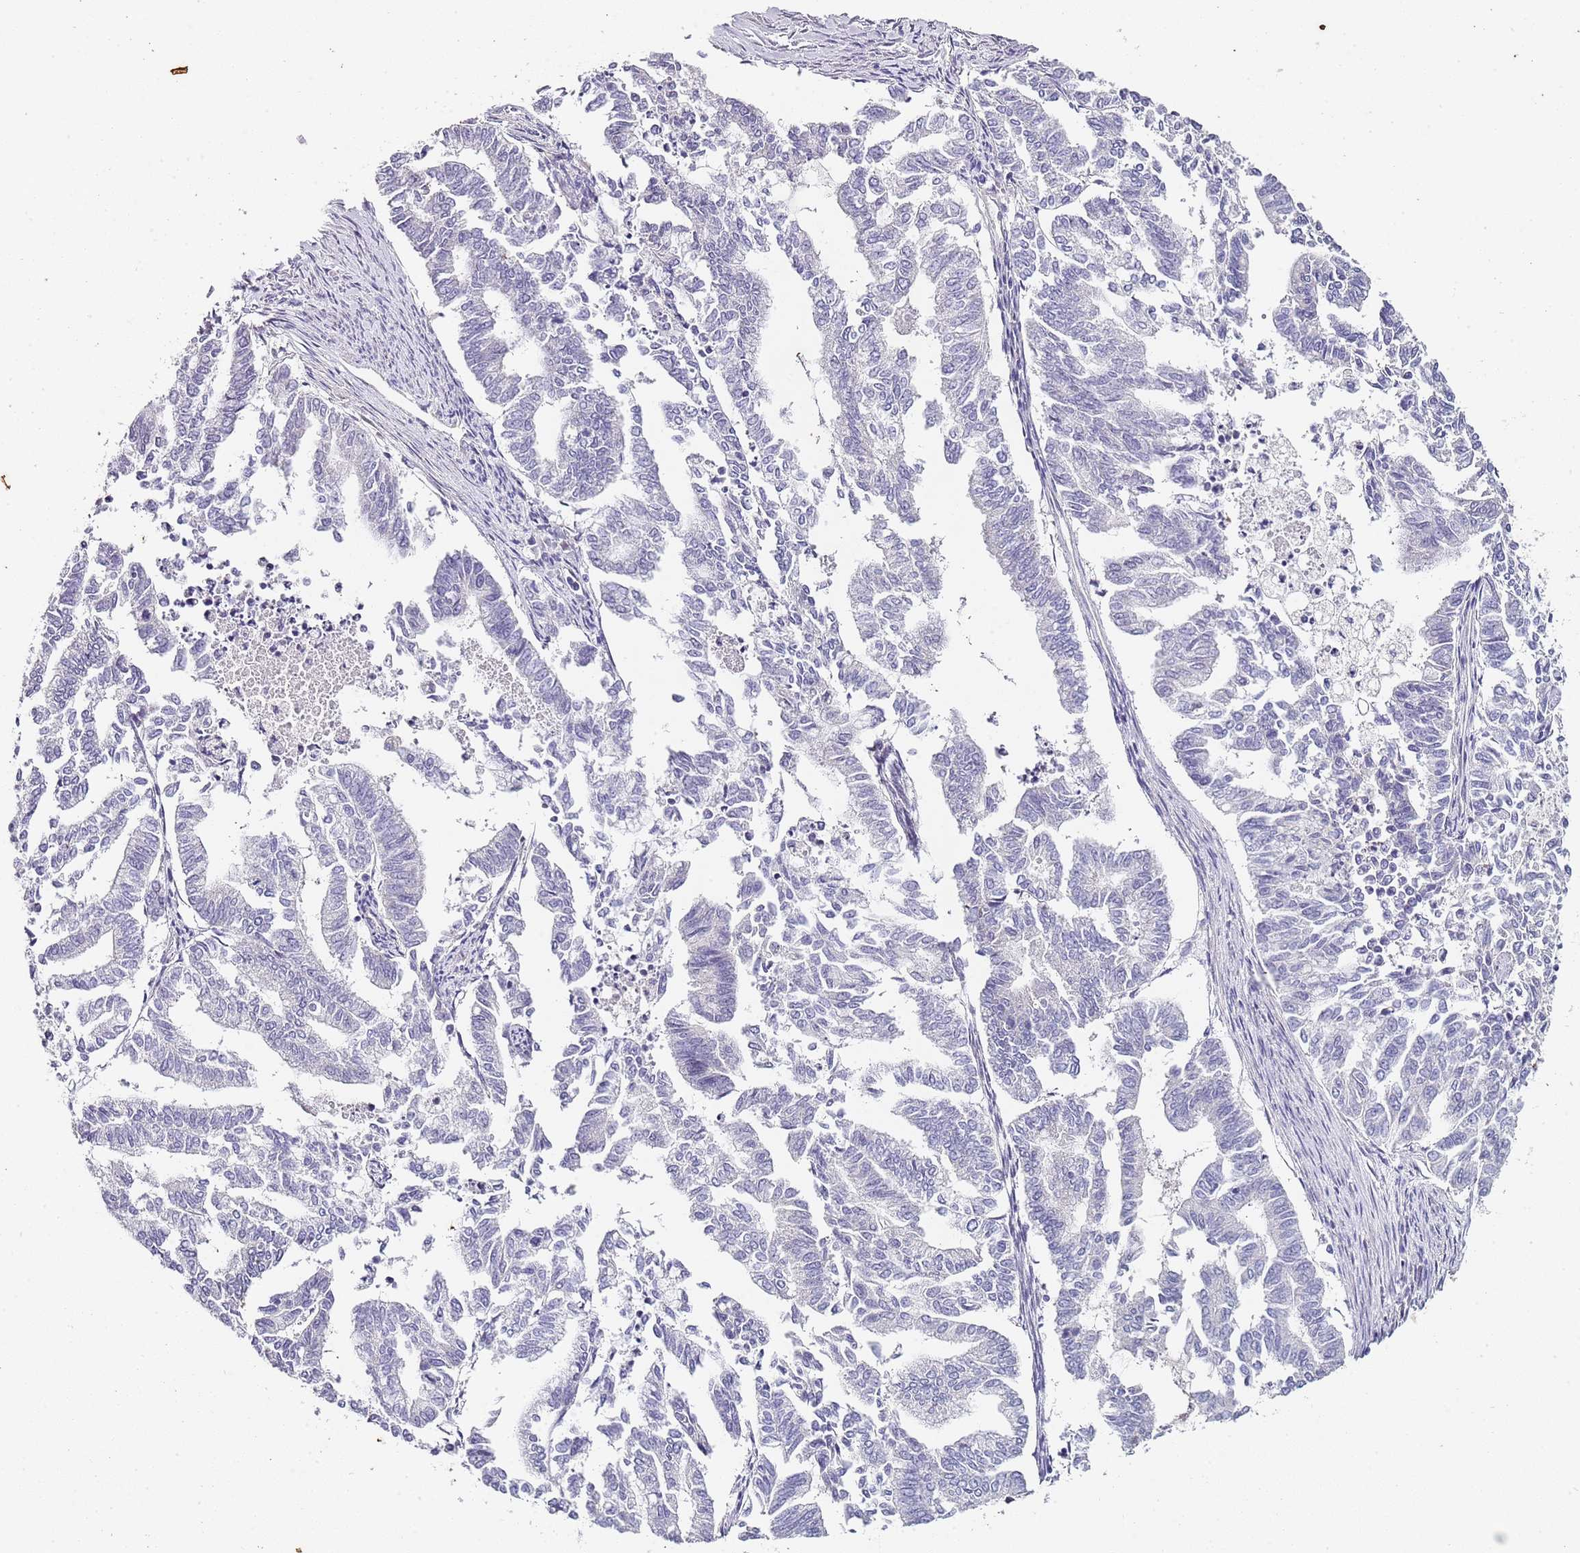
{"staining": {"intensity": "negative", "quantity": "none", "location": "none"}, "tissue": "endometrial cancer", "cell_type": "Tumor cells", "image_type": "cancer", "snomed": [{"axis": "morphology", "description": "Adenocarcinoma, NOS"}, {"axis": "topography", "description": "Endometrium"}], "caption": "Endometrial cancer (adenocarcinoma) was stained to show a protein in brown. There is no significant positivity in tumor cells.", "gene": "TBC1D9", "patient": {"sex": "female", "age": 79}}